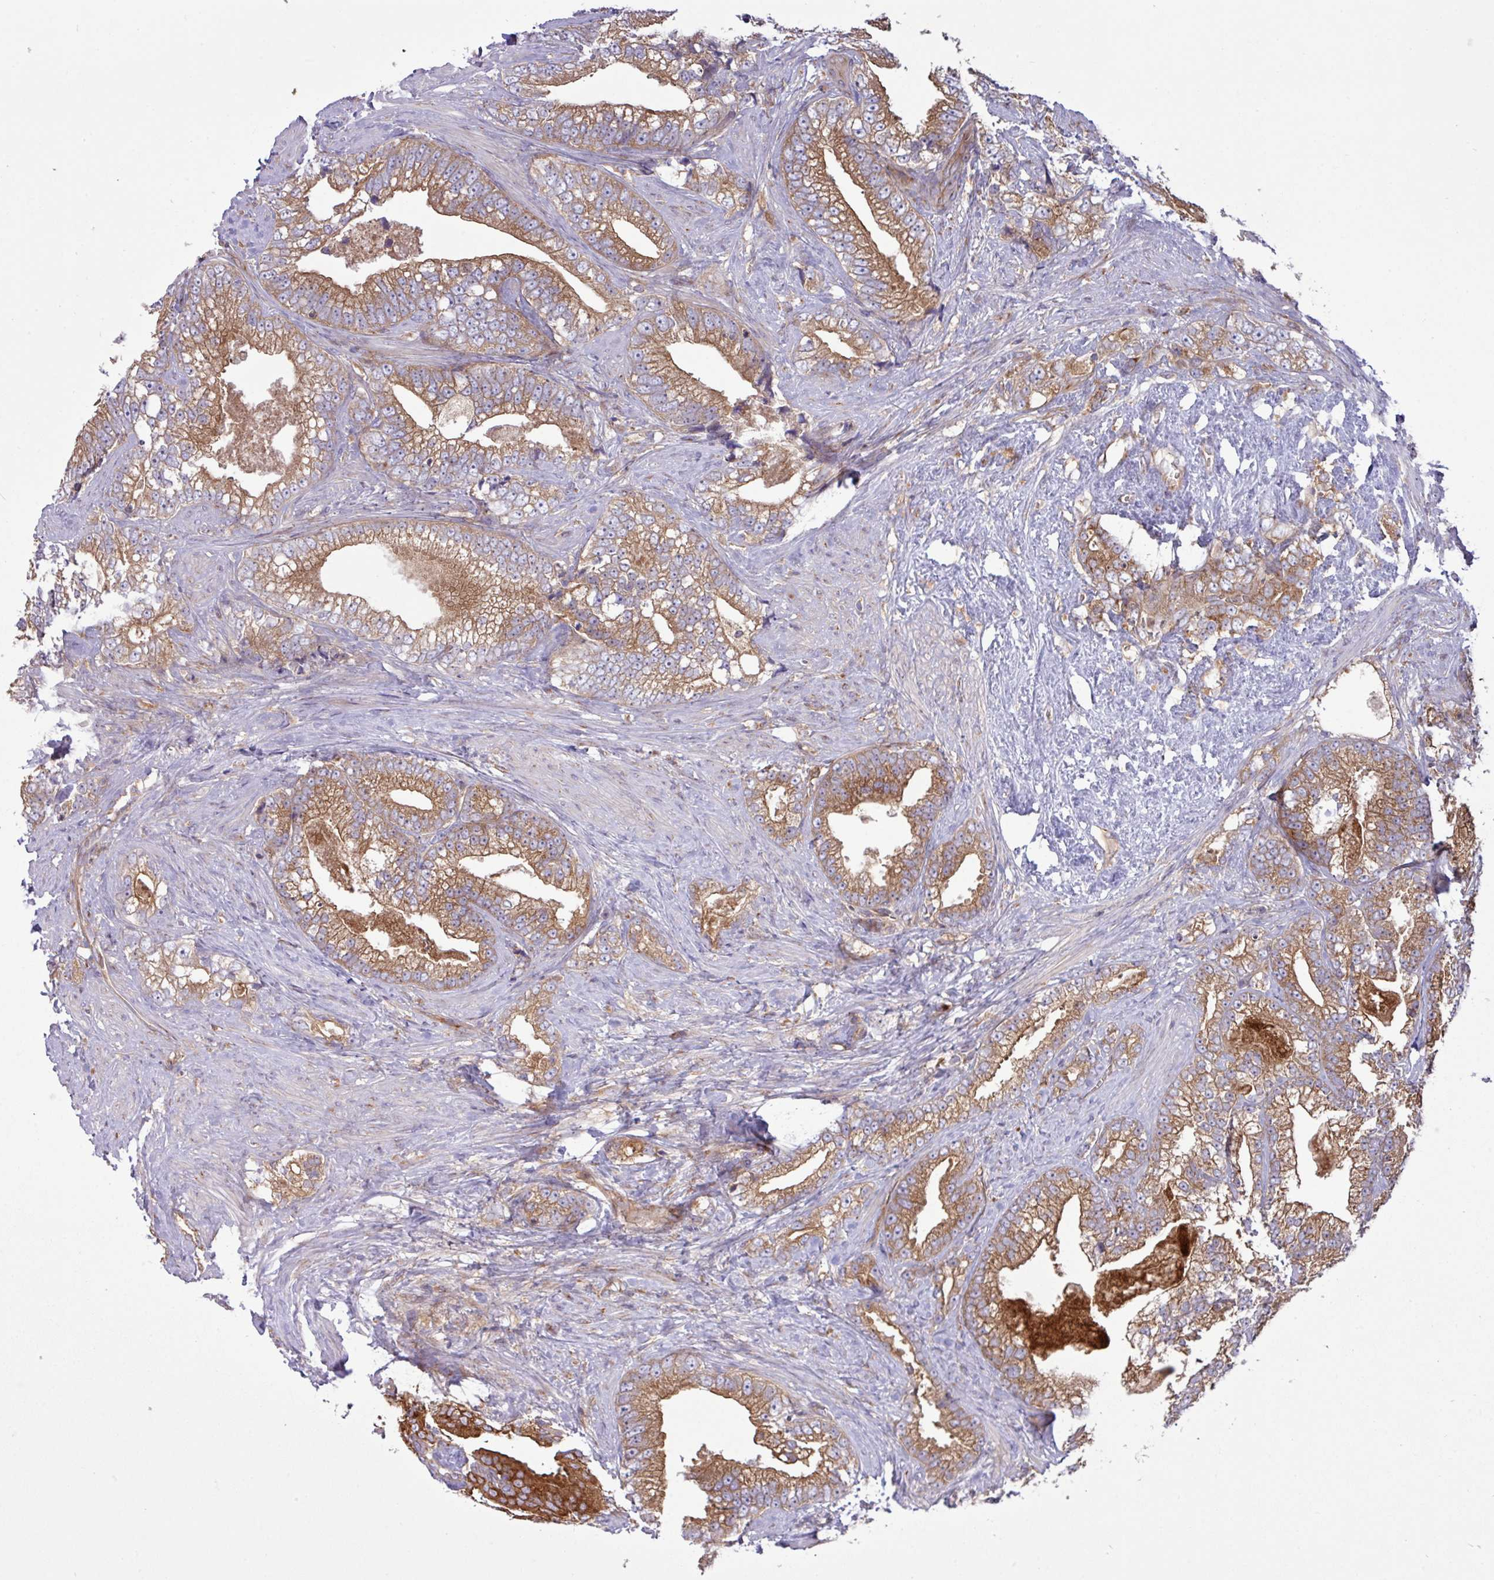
{"staining": {"intensity": "strong", "quantity": ">75%", "location": "cytoplasmic/membranous"}, "tissue": "prostate cancer", "cell_type": "Tumor cells", "image_type": "cancer", "snomed": [{"axis": "morphology", "description": "Adenocarcinoma, High grade"}, {"axis": "topography", "description": "Prostate and seminal vesicle, NOS"}], "caption": "A high-resolution photomicrograph shows IHC staining of high-grade adenocarcinoma (prostate), which demonstrates strong cytoplasmic/membranous staining in about >75% of tumor cells. The protein of interest is stained brown, and the nuclei are stained in blue (DAB IHC with brightfield microscopy, high magnification).", "gene": "RAB19", "patient": {"sex": "male", "age": 67}}